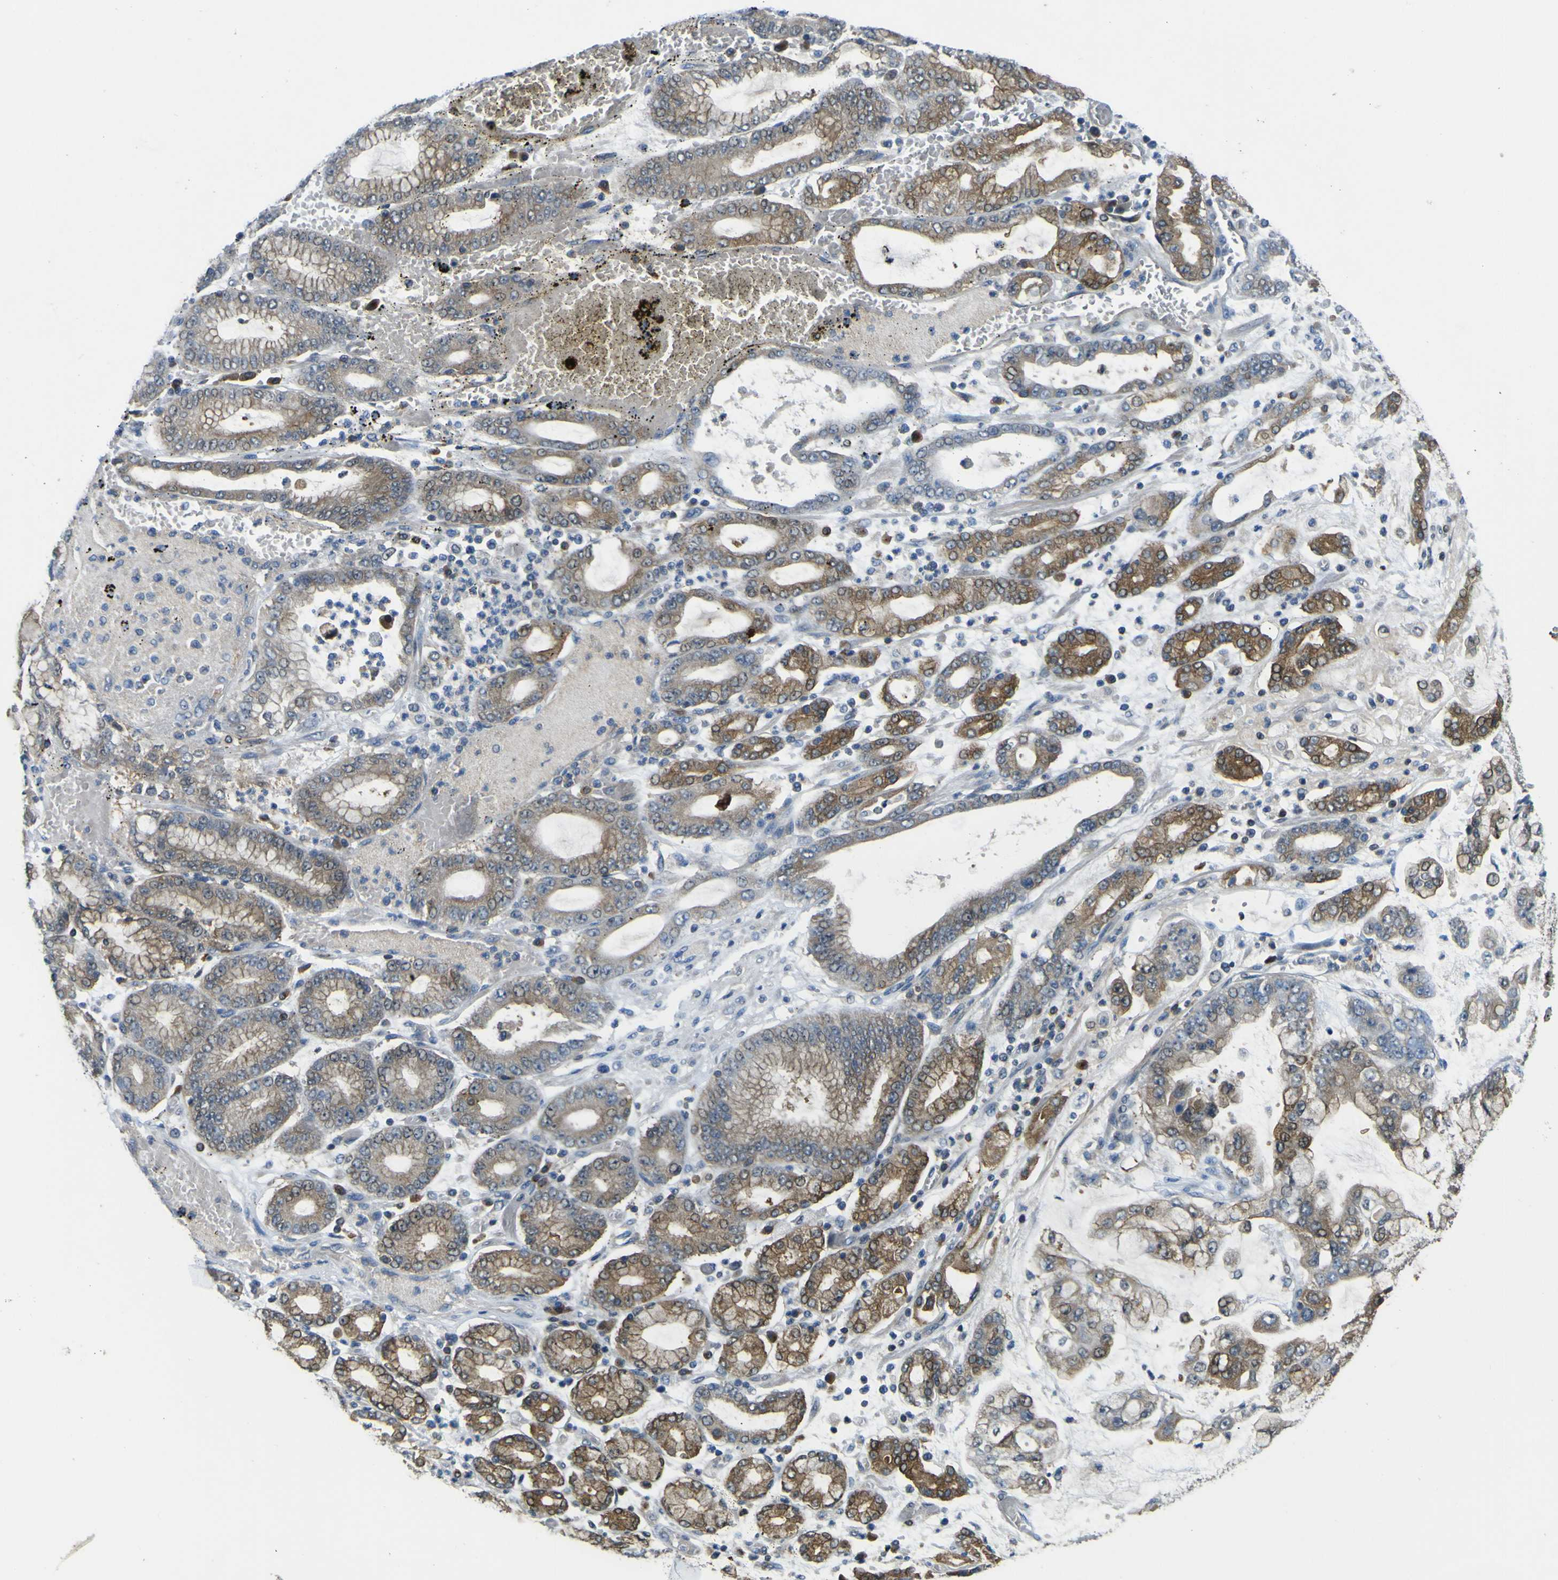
{"staining": {"intensity": "moderate", "quantity": "25%-75%", "location": "cytoplasmic/membranous"}, "tissue": "stomach cancer", "cell_type": "Tumor cells", "image_type": "cancer", "snomed": [{"axis": "morphology", "description": "Normal tissue, NOS"}, {"axis": "morphology", "description": "Adenocarcinoma, NOS"}, {"axis": "topography", "description": "Stomach, upper"}, {"axis": "topography", "description": "Stomach"}], "caption": "About 25%-75% of tumor cells in stomach adenocarcinoma demonstrate moderate cytoplasmic/membranous protein expression as visualized by brown immunohistochemical staining.", "gene": "EML2", "patient": {"sex": "male", "age": 76}}